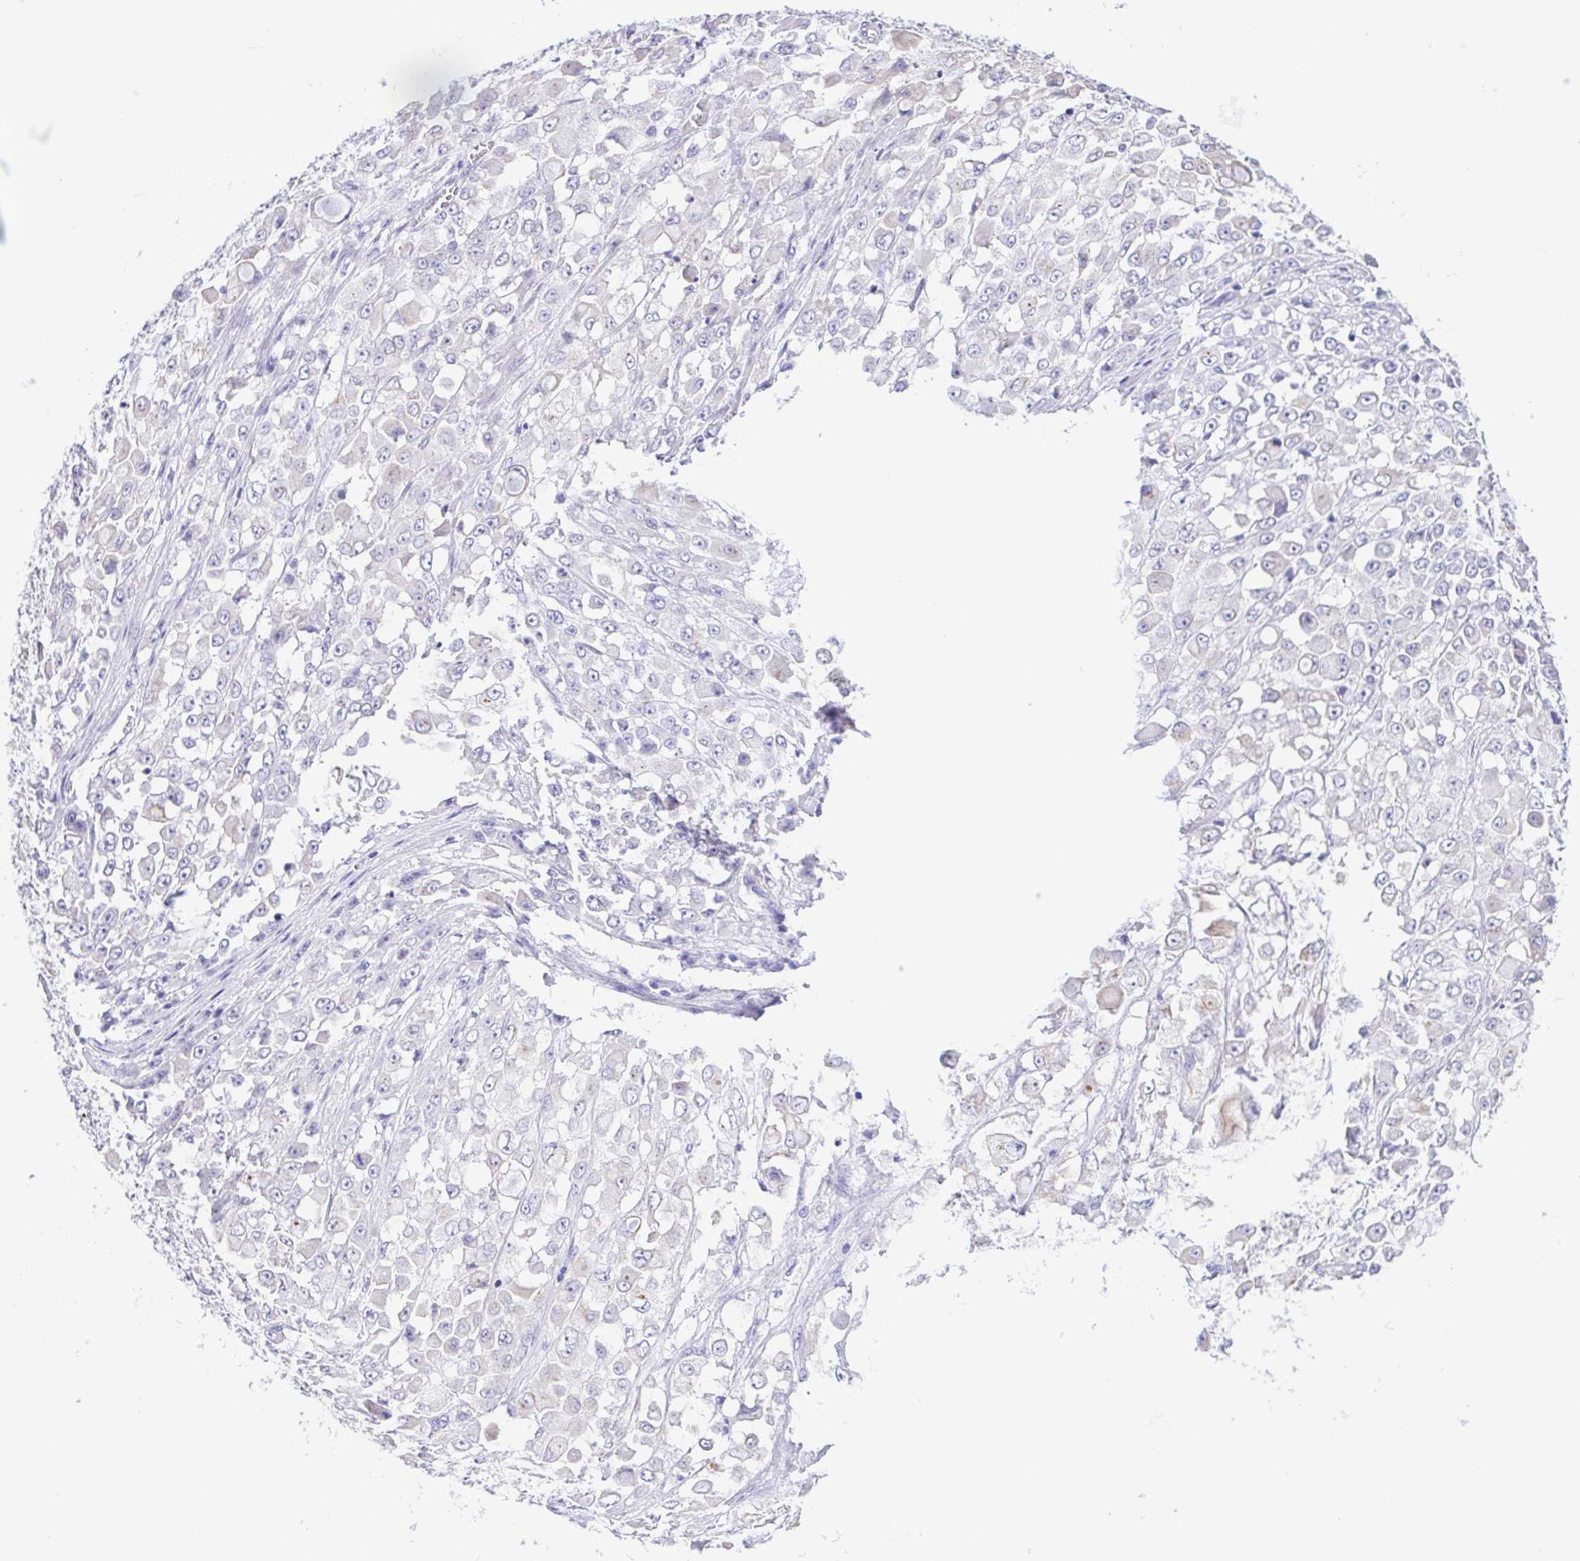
{"staining": {"intensity": "negative", "quantity": "none", "location": "none"}, "tissue": "stomach cancer", "cell_type": "Tumor cells", "image_type": "cancer", "snomed": [{"axis": "morphology", "description": "Adenocarcinoma, NOS"}, {"axis": "topography", "description": "Stomach"}], "caption": "Immunohistochemistry (IHC) image of neoplastic tissue: human stomach cancer (adenocarcinoma) stained with DAB (3,3'-diaminobenzidine) demonstrates no significant protein staining in tumor cells. Brightfield microscopy of IHC stained with DAB (brown) and hematoxylin (blue), captured at high magnification.", "gene": "CYP11A1", "patient": {"sex": "female", "age": 76}}